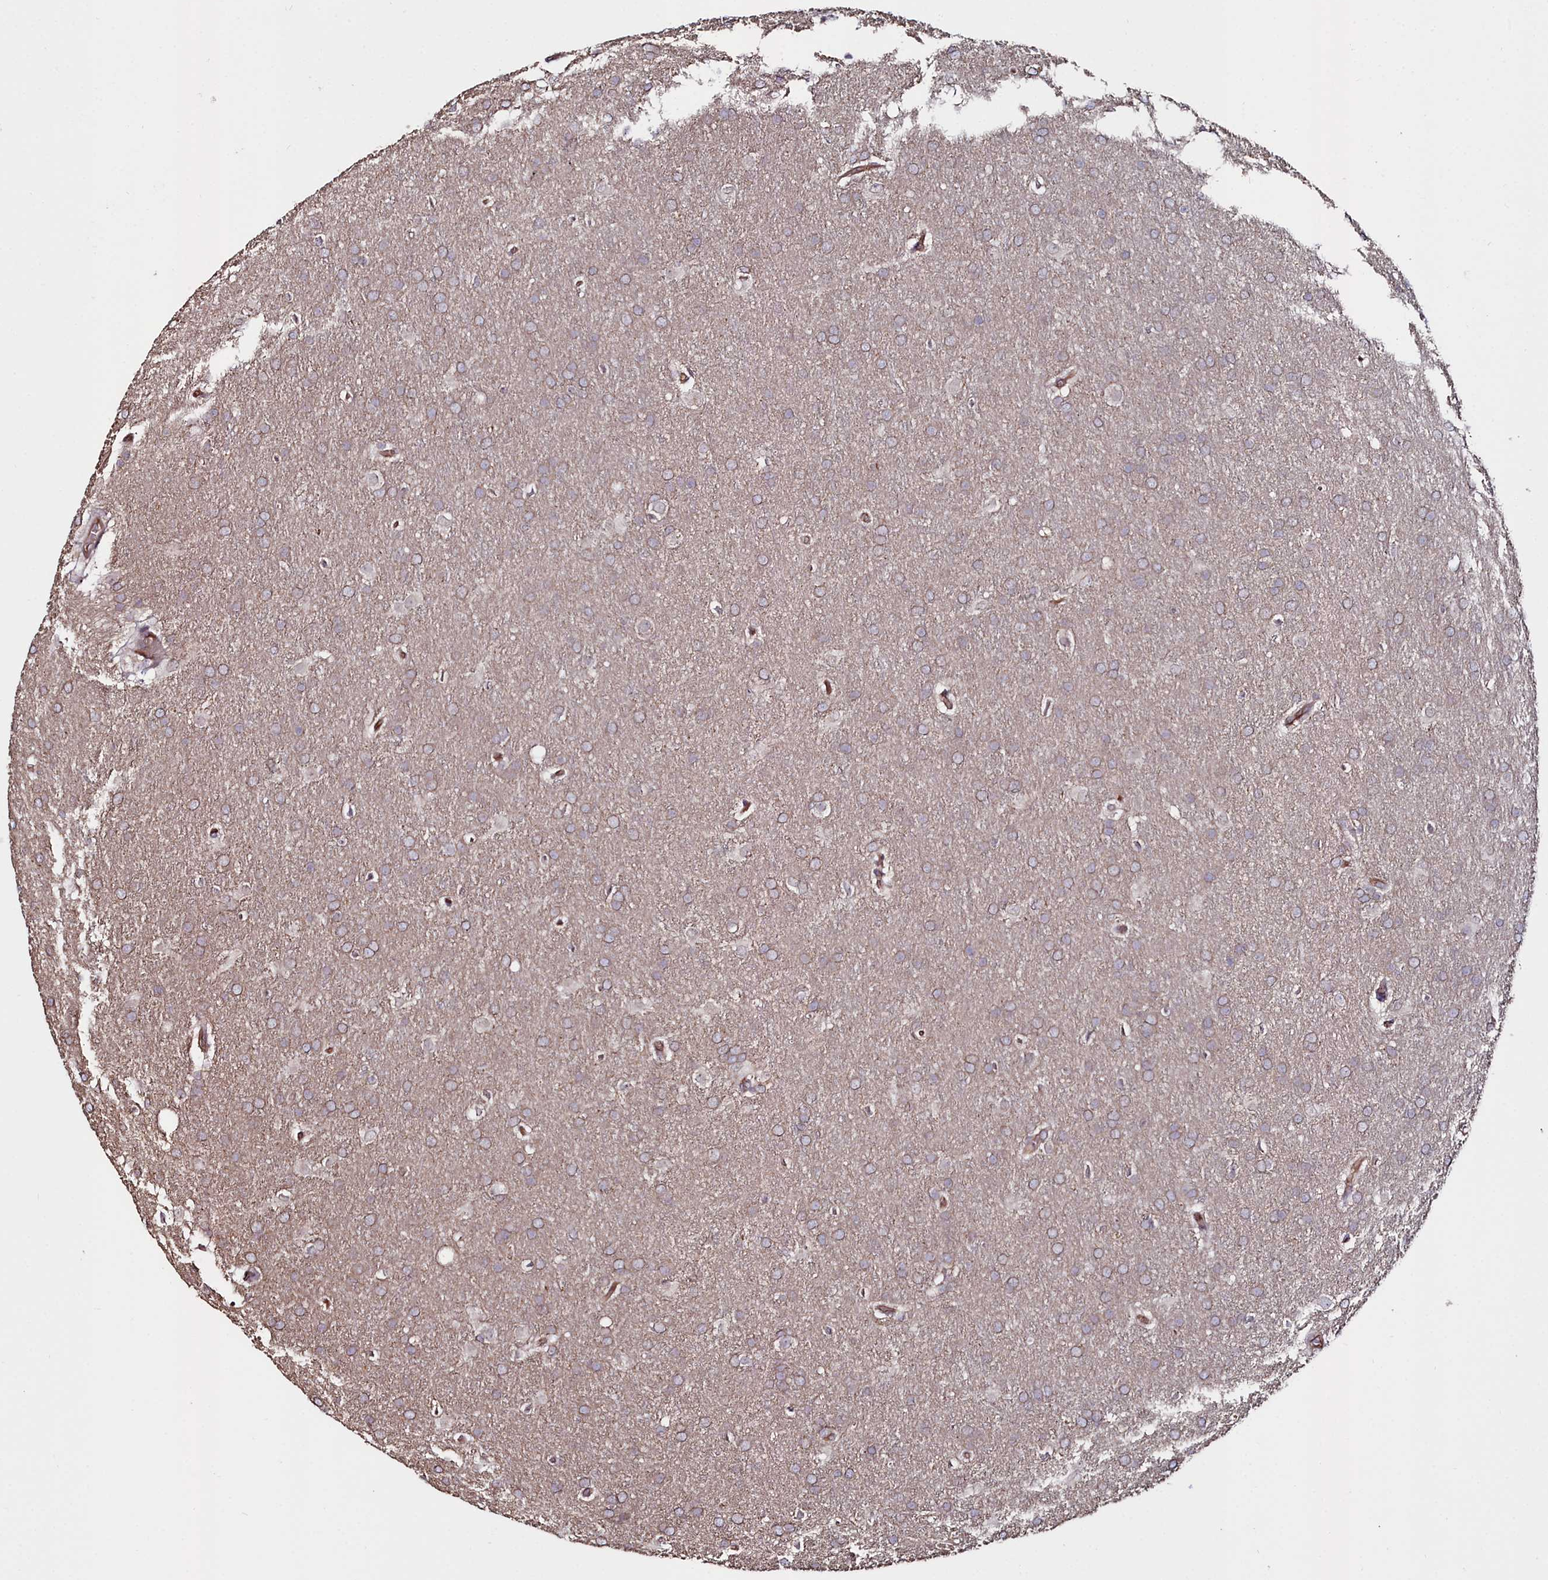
{"staining": {"intensity": "weak", "quantity": ">75%", "location": "cytoplasmic/membranous"}, "tissue": "glioma", "cell_type": "Tumor cells", "image_type": "cancer", "snomed": [{"axis": "morphology", "description": "Glioma, malignant, Low grade"}, {"axis": "topography", "description": "Brain"}], "caption": "Brown immunohistochemical staining in human malignant glioma (low-grade) demonstrates weak cytoplasmic/membranous expression in about >75% of tumor cells. The protein of interest is stained brown, and the nuclei are stained in blue (DAB IHC with brightfield microscopy, high magnification).", "gene": "C4orf19", "patient": {"sex": "female", "age": 32}}